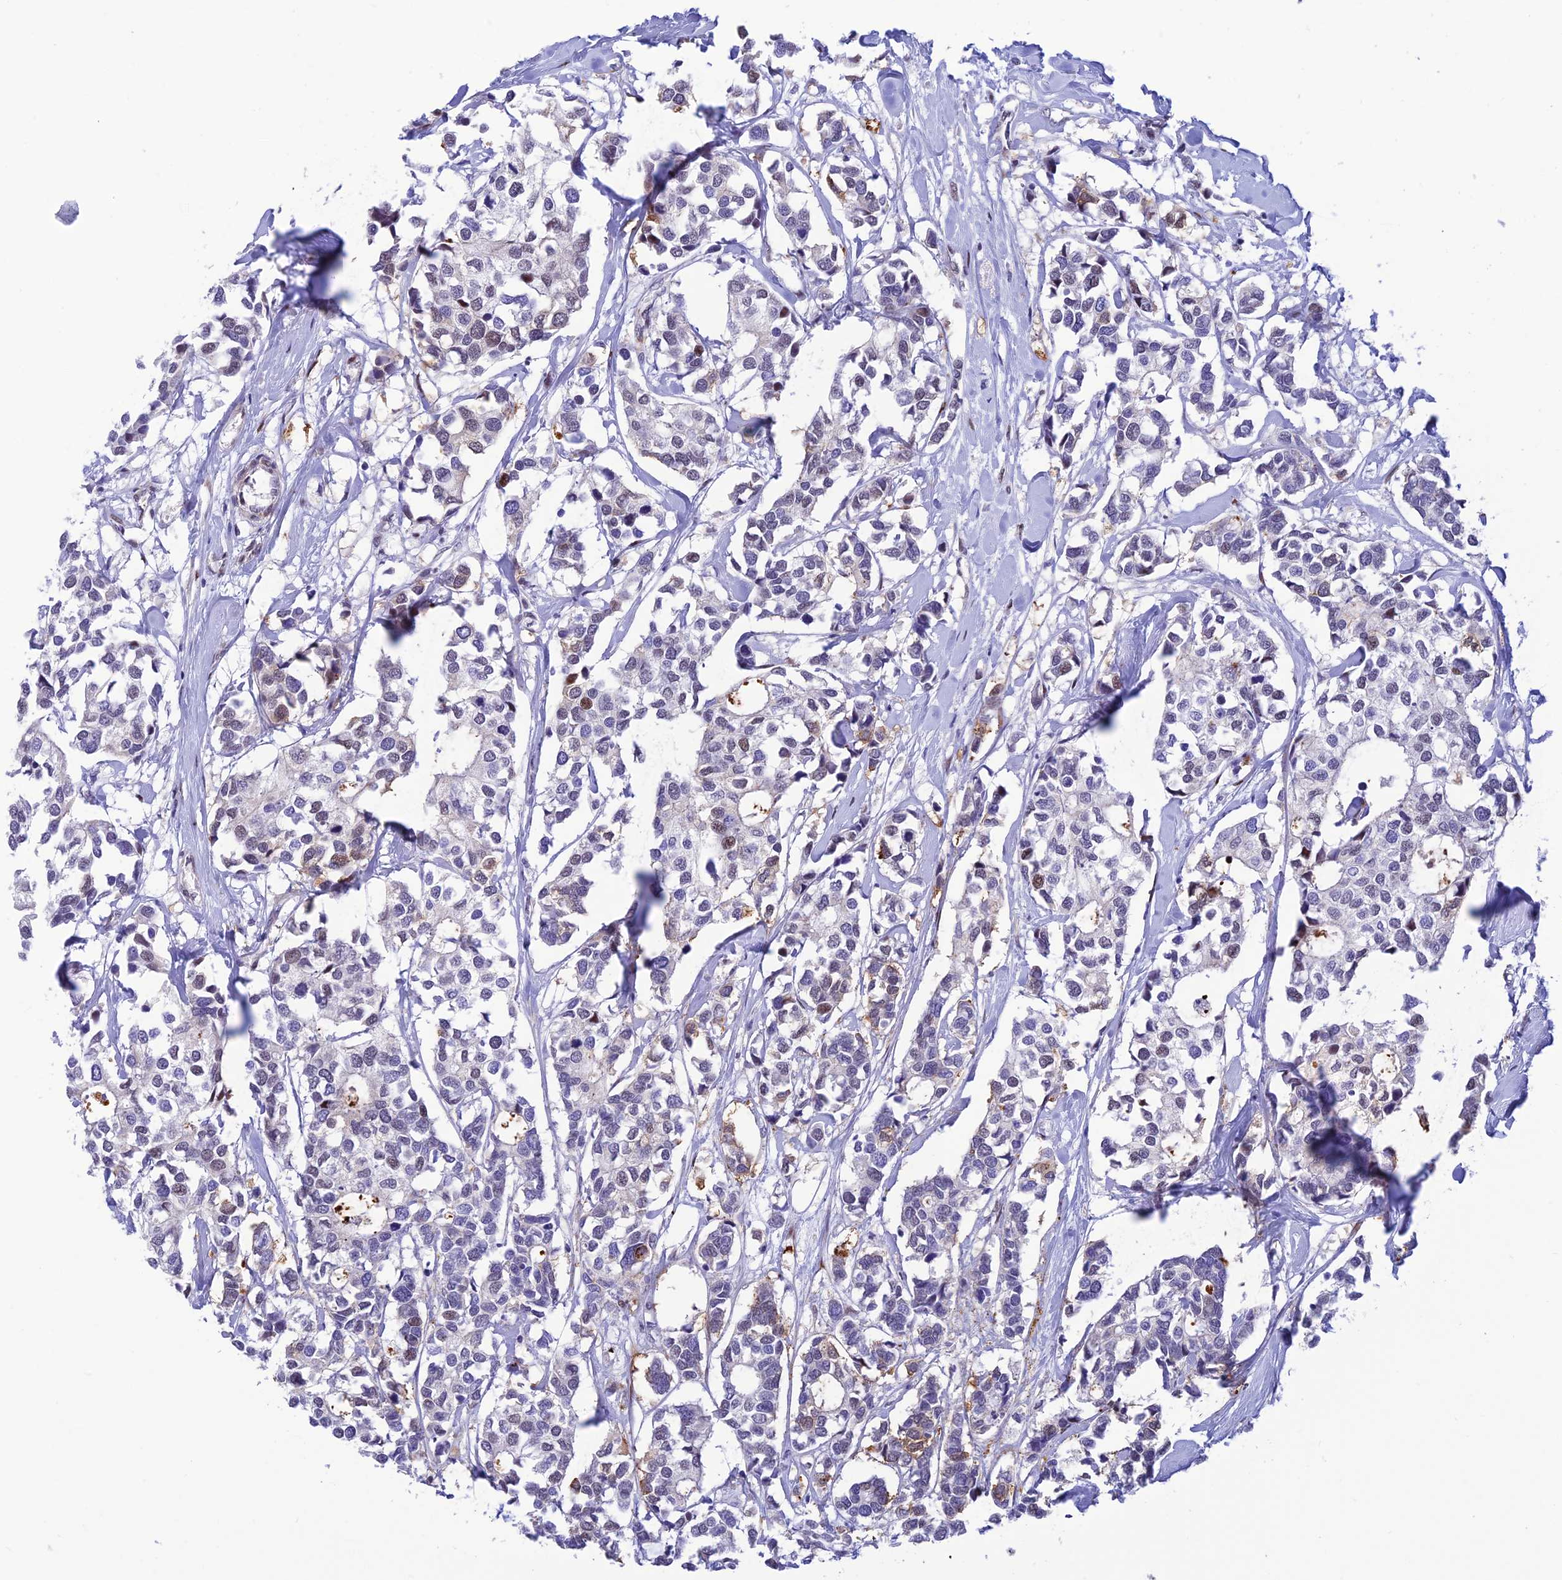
{"staining": {"intensity": "weak", "quantity": "<25%", "location": "cytoplasmic/membranous"}, "tissue": "breast cancer", "cell_type": "Tumor cells", "image_type": "cancer", "snomed": [{"axis": "morphology", "description": "Duct carcinoma"}, {"axis": "topography", "description": "Breast"}], "caption": "Human breast invasive ductal carcinoma stained for a protein using immunohistochemistry (IHC) displays no expression in tumor cells.", "gene": "WDR55", "patient": {"sex": "female", "age": 83}}